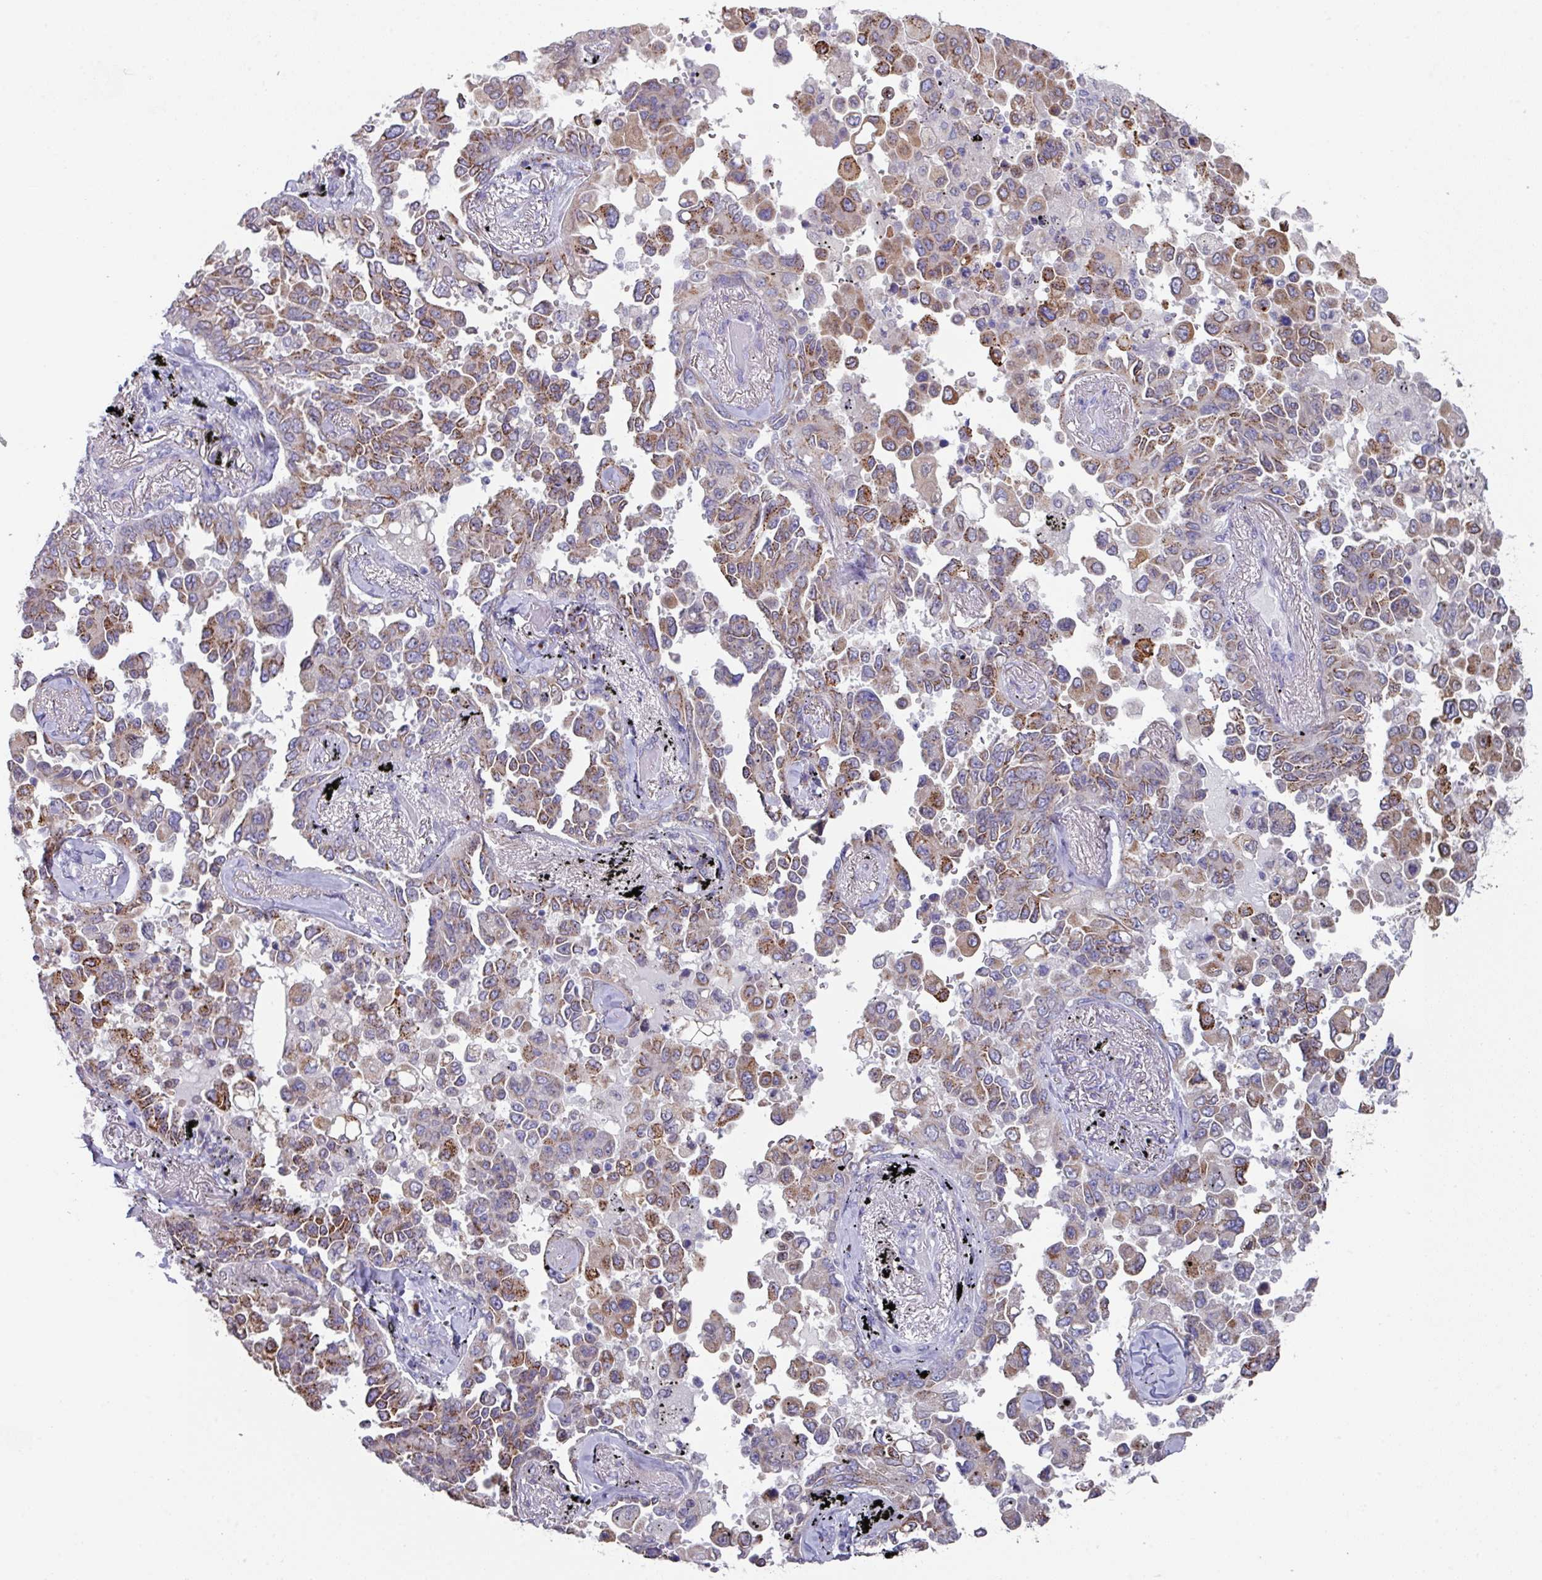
{"staining": {"intensity": "moderate", "quantity": "25%-75%", "location": "cytoplasmic/membranous"}, "tissue": "lung cancer", "cell_type": "Tumor cells", "image_type": "cancer", "snomed": [{"axis": "morphology", "description": "Adenocarcinoma, NOS"}, {"axis": "topography", "description": "Lung"}], "caption": "This photomicrograph displays IHC staining of human adenocarcinoma (lung), with medium moderate cytoplasmic/membranous positivity in approximately 25%-75% of tumor cells.", "gene": "VKORC1L1", "patient": {"sex": "female", "age": 67}}